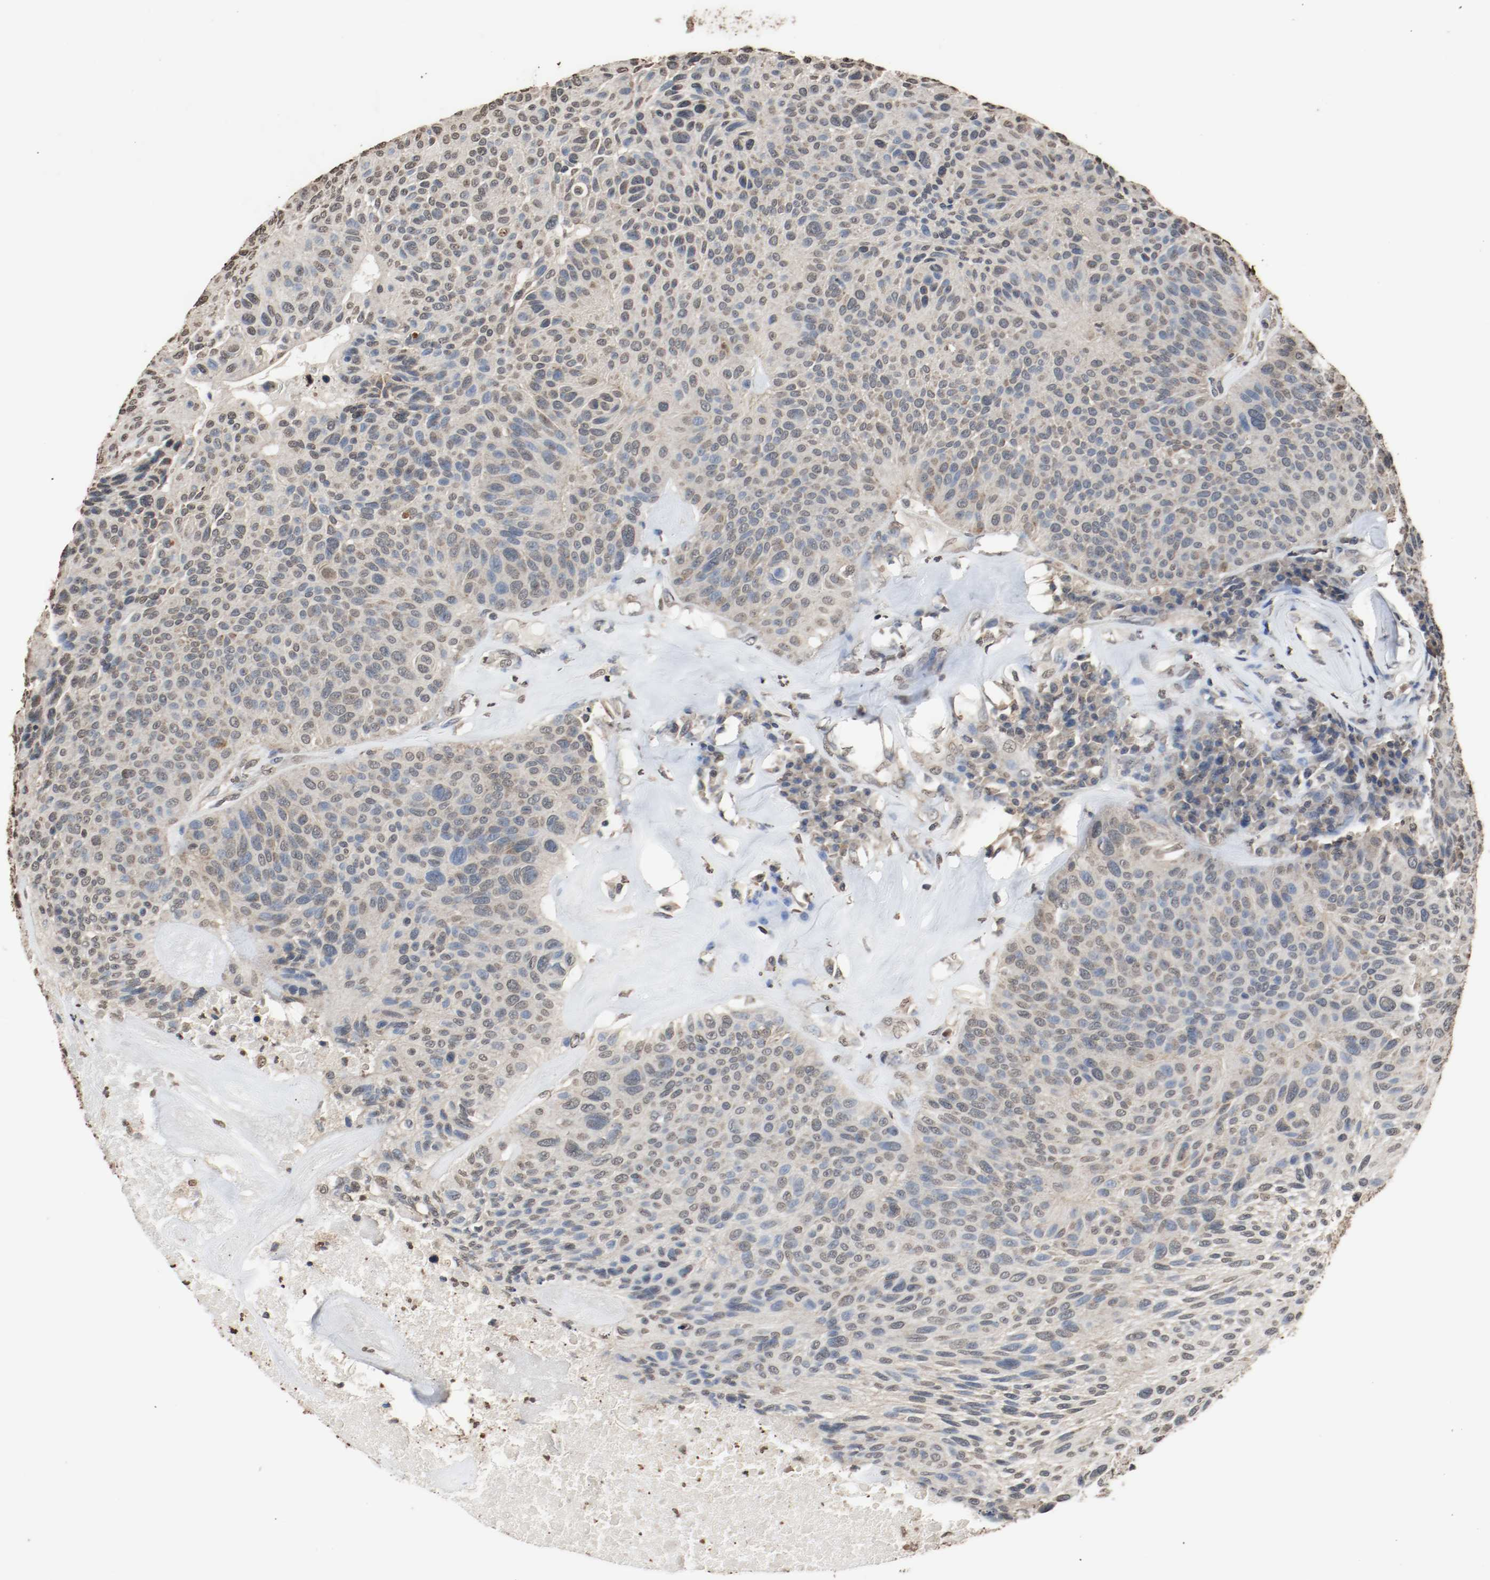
{"staining": {"intensity": "weak", "quantity": "25%-75%", "location": "cytoplasmic/membranous"}, "tissue": "urothelial cancer", "cell_type": "Tumor cells", "image_type": "cancer", "snomed": [{"axis": "morphology", "description": "Urothelial carcinoma, High grade"}, {"axis": "topography", "description": "Urinary bladder"}], "caption": "There is low levels of weak cytoplasmic/membranous positivity in tumor cells of high-grade urothelial carcinoma, as demonstrated by immunohistochemical staining (brown color).", "gene": "RTN4", "patient": {"sex": "male", "age": 66}}